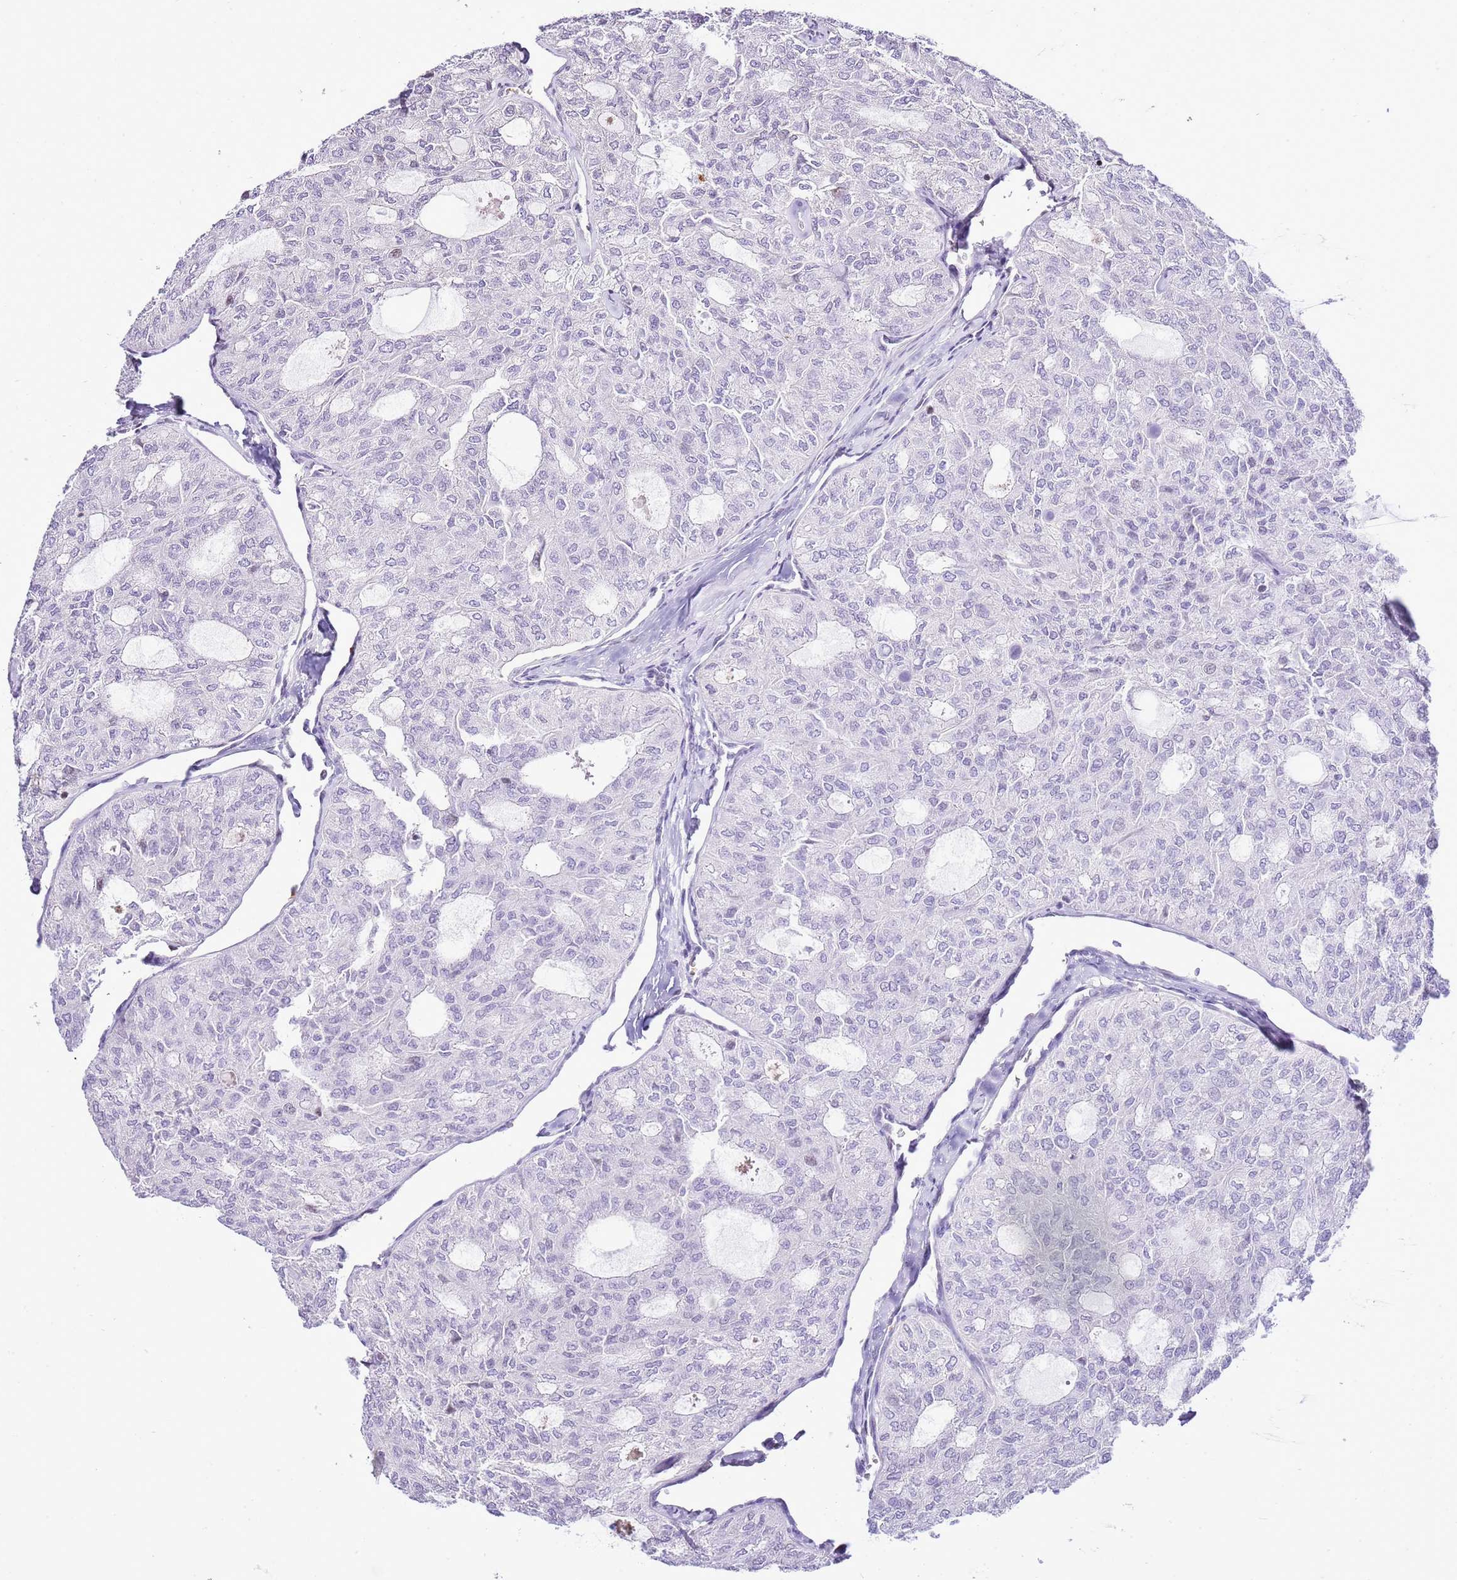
{"staining": {"intensity": "negative", "quantity": "none", "location": "none"}, "tissue": "thyroid cancer", "cell_type": "Tumor cells", "image_type": "cancer", "snomed": [{"axis": "morphology", "description": "Follicular adenoma carcinoma, NOS"}, {"axis": "topography", "description": "Thyroid gland"}], "caption": "Immunohistochemistry of human thyroid follicular adenoma carcinoma displays no positivity in tumor cells.", "gene": "PRR15", "patient": {"sex": "male", "age": 75}}